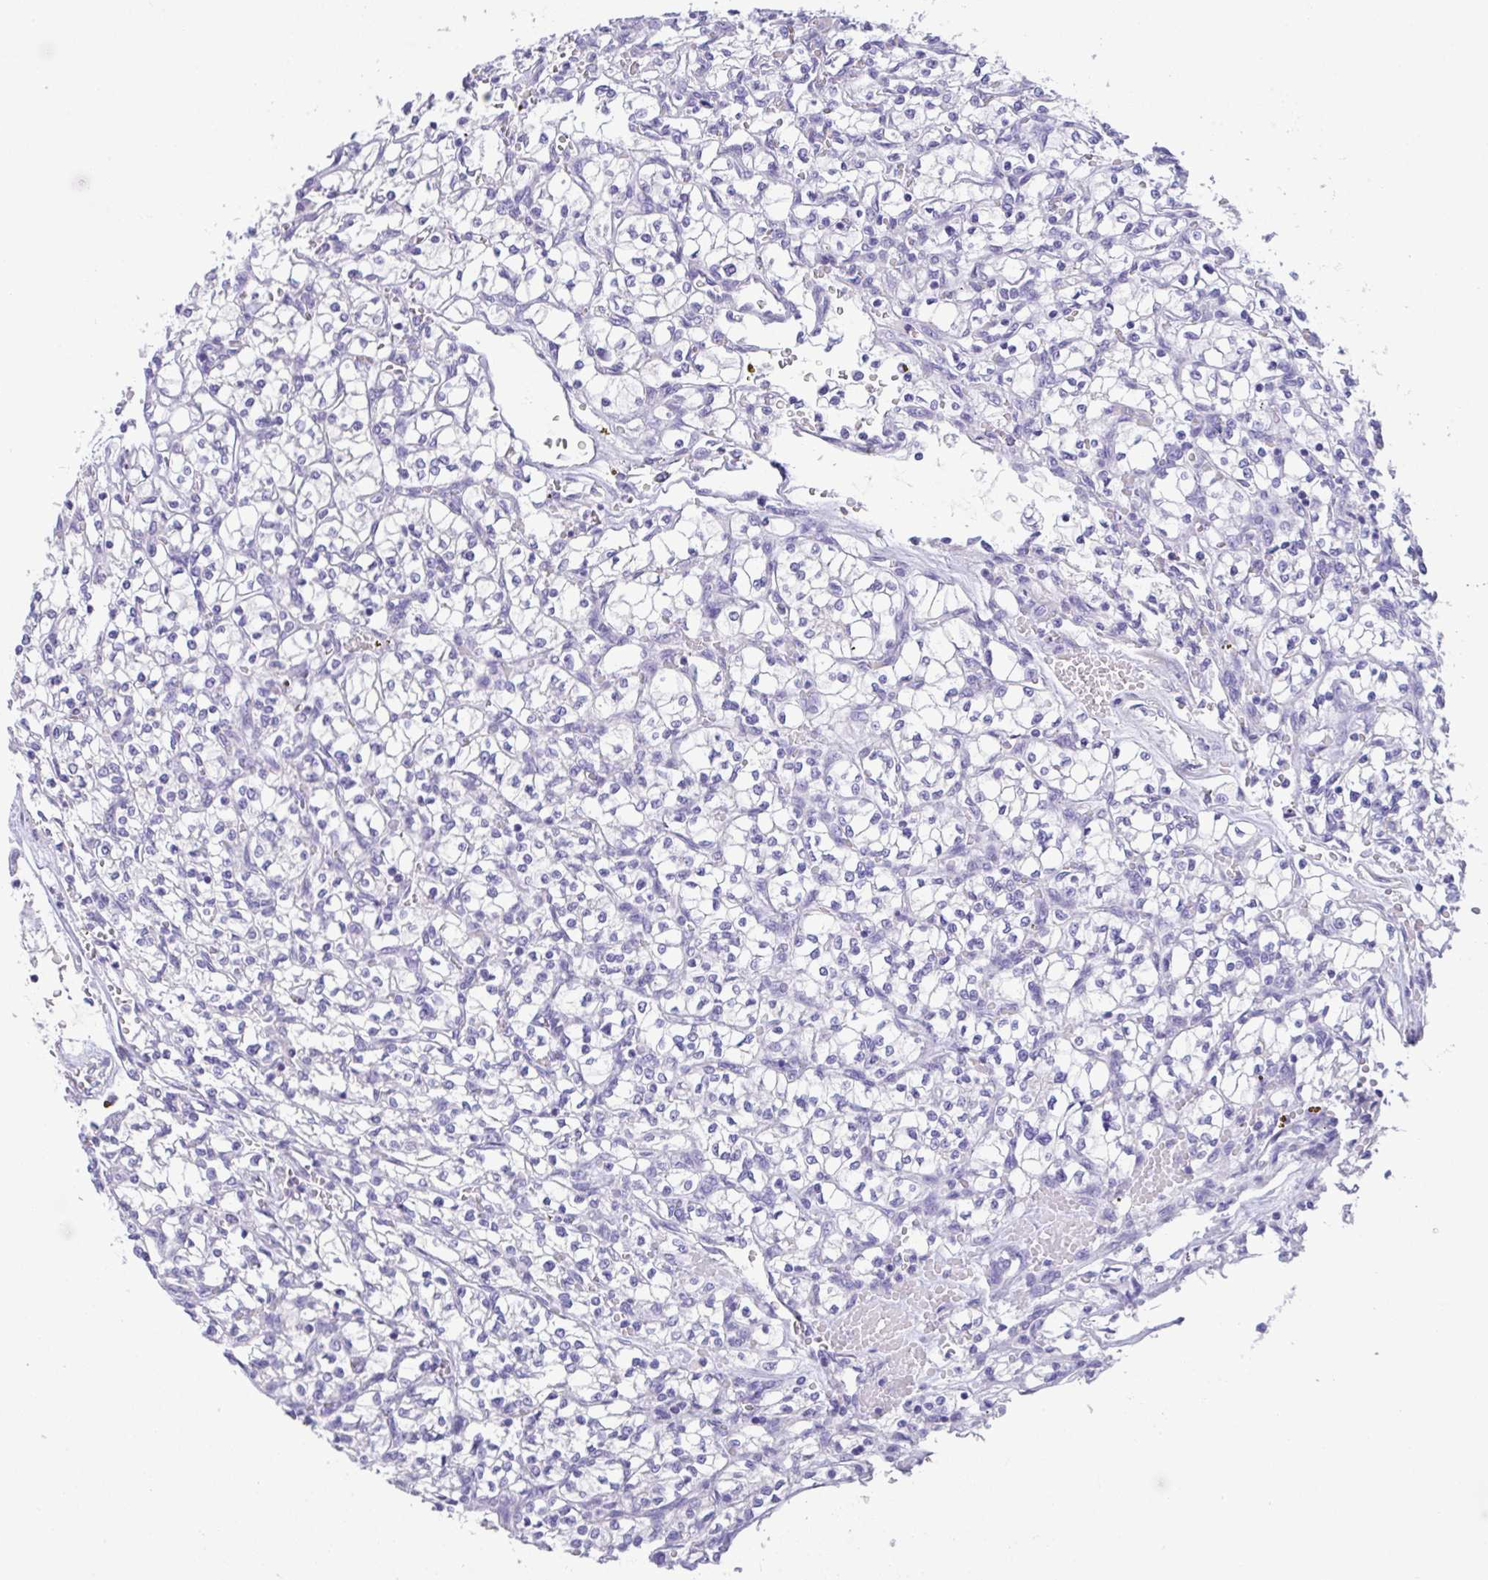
{"staining": {"intensity": "negative", "quantity": "none", "location": "none"}, "tissue": "renal cancer", "cell_type": "Tumor cells", "image_type": "cancer", "snomed": [{"axis": "morphology", "description": "Adenocarcinoma, NOS"}, {"axis": "topography", "description": "Kidney"}], "caption": "IHC of renal cancer (adenocarcinoma) exhibits no expression in tumor cells.", "gene": "FBXL20", "patient": {"sex": "female", "age": 64}}